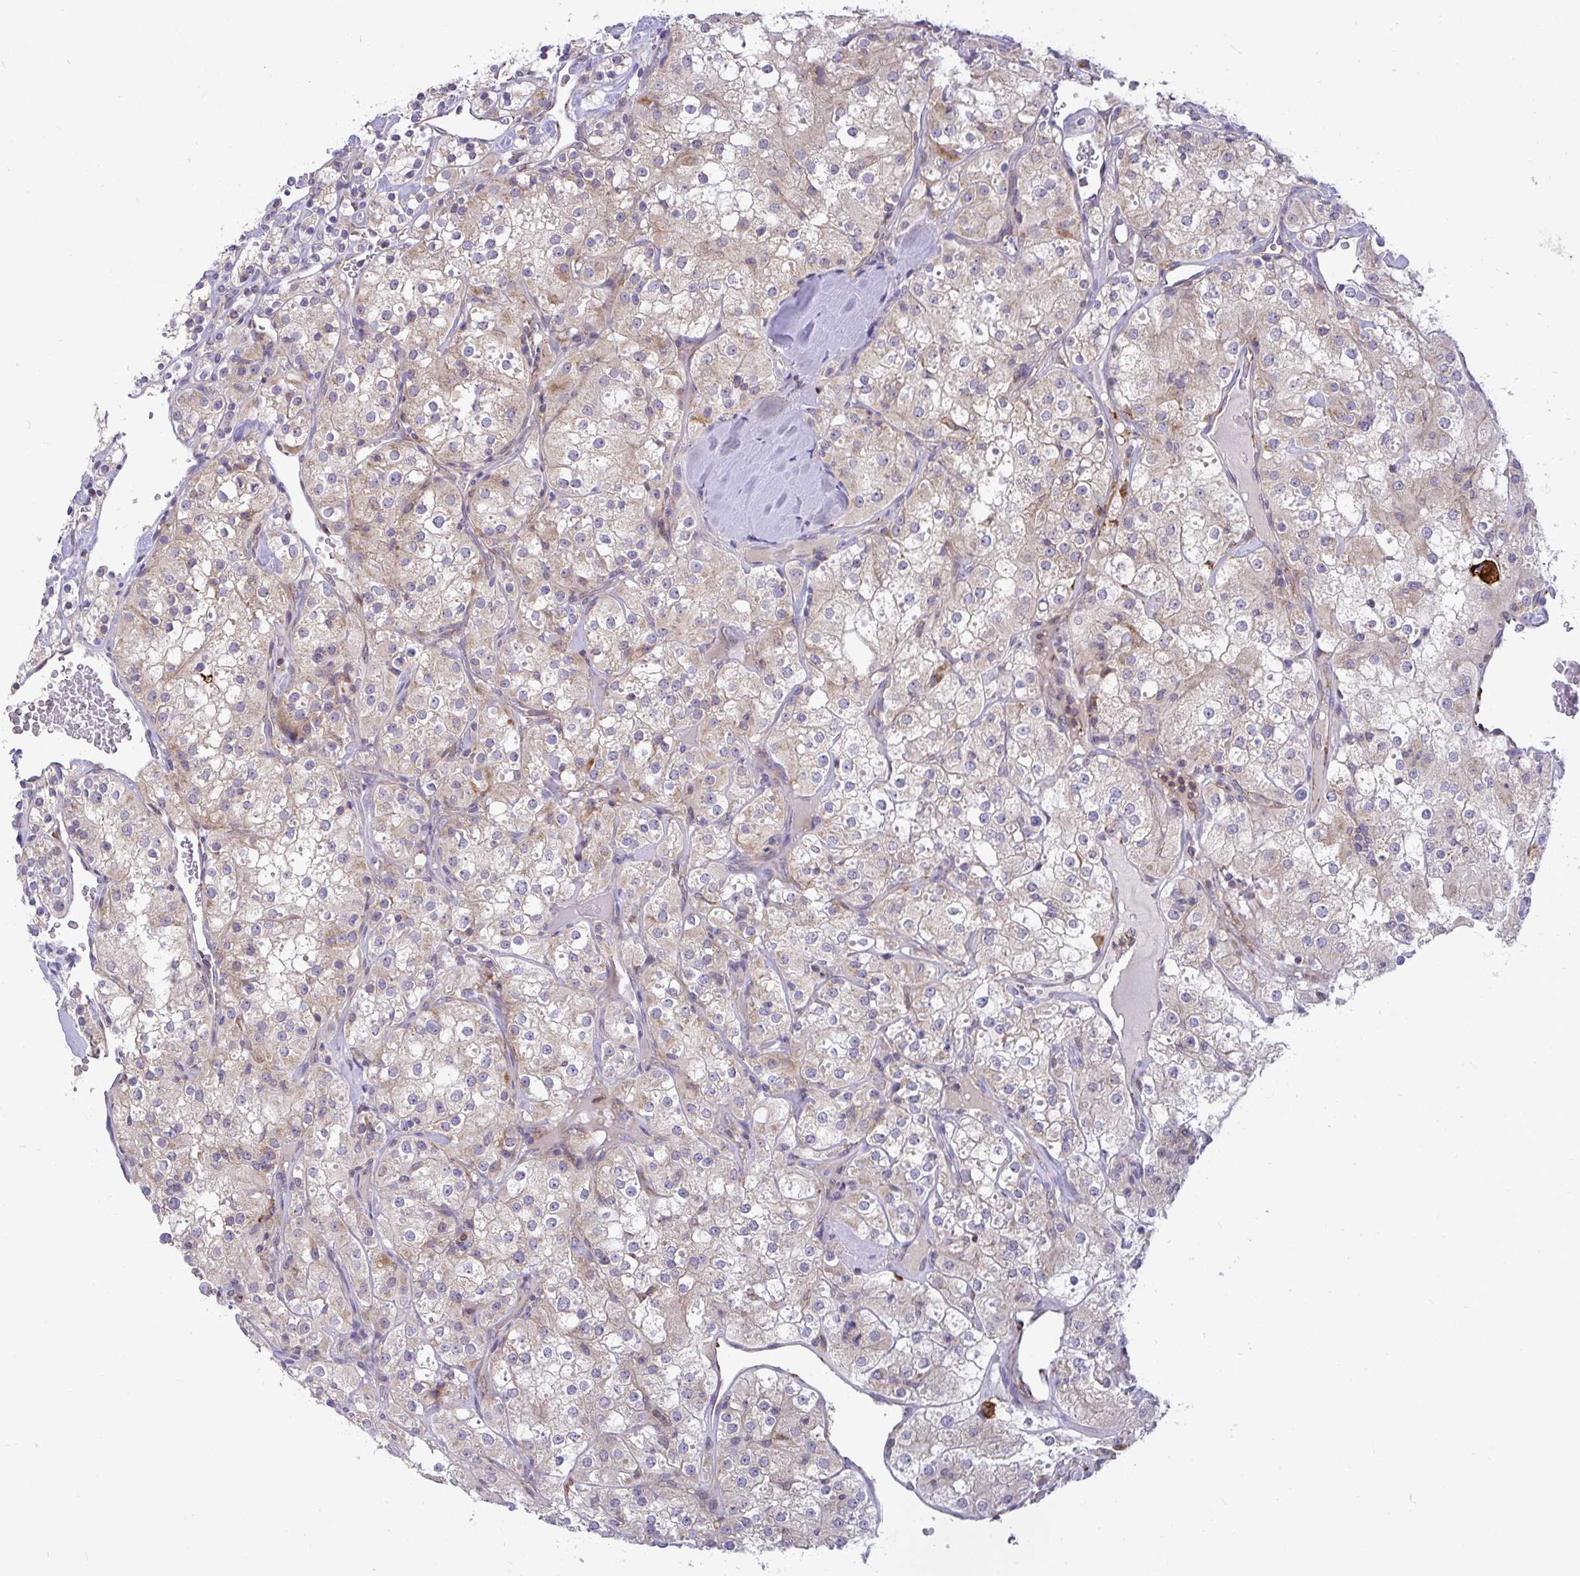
{"staining": {"intensity": "weak", "quantity": ">75%", "location": "cytoplasmic/membranous"}, "tissue": "renal cancer", "cell_type": "Tumor cells", "image_type": "cancer", "snomed": [{"axis": "morphology", "description": "Adenocarcinoma, NOS"}, {"axis": "topography", "description": "Kidney"}], "caption": "High-magnification brightfield microscopy of renal adenocarcinoma stained with DAB (3,3'-diaminobenzidine) (brown) and counterstained with hematoxylin (blue). tumor cells exhibit weak cytoplasmic/membranous staining is seen in approximately>75% of cells. The staining was performed using DAB to visualize the protein expression in brown, while the nuclei were stained in blue with hematoxylin (Magnification: 20x).", "gene": "SRRM4", "patient": {"sex": "male", "age": 77}}